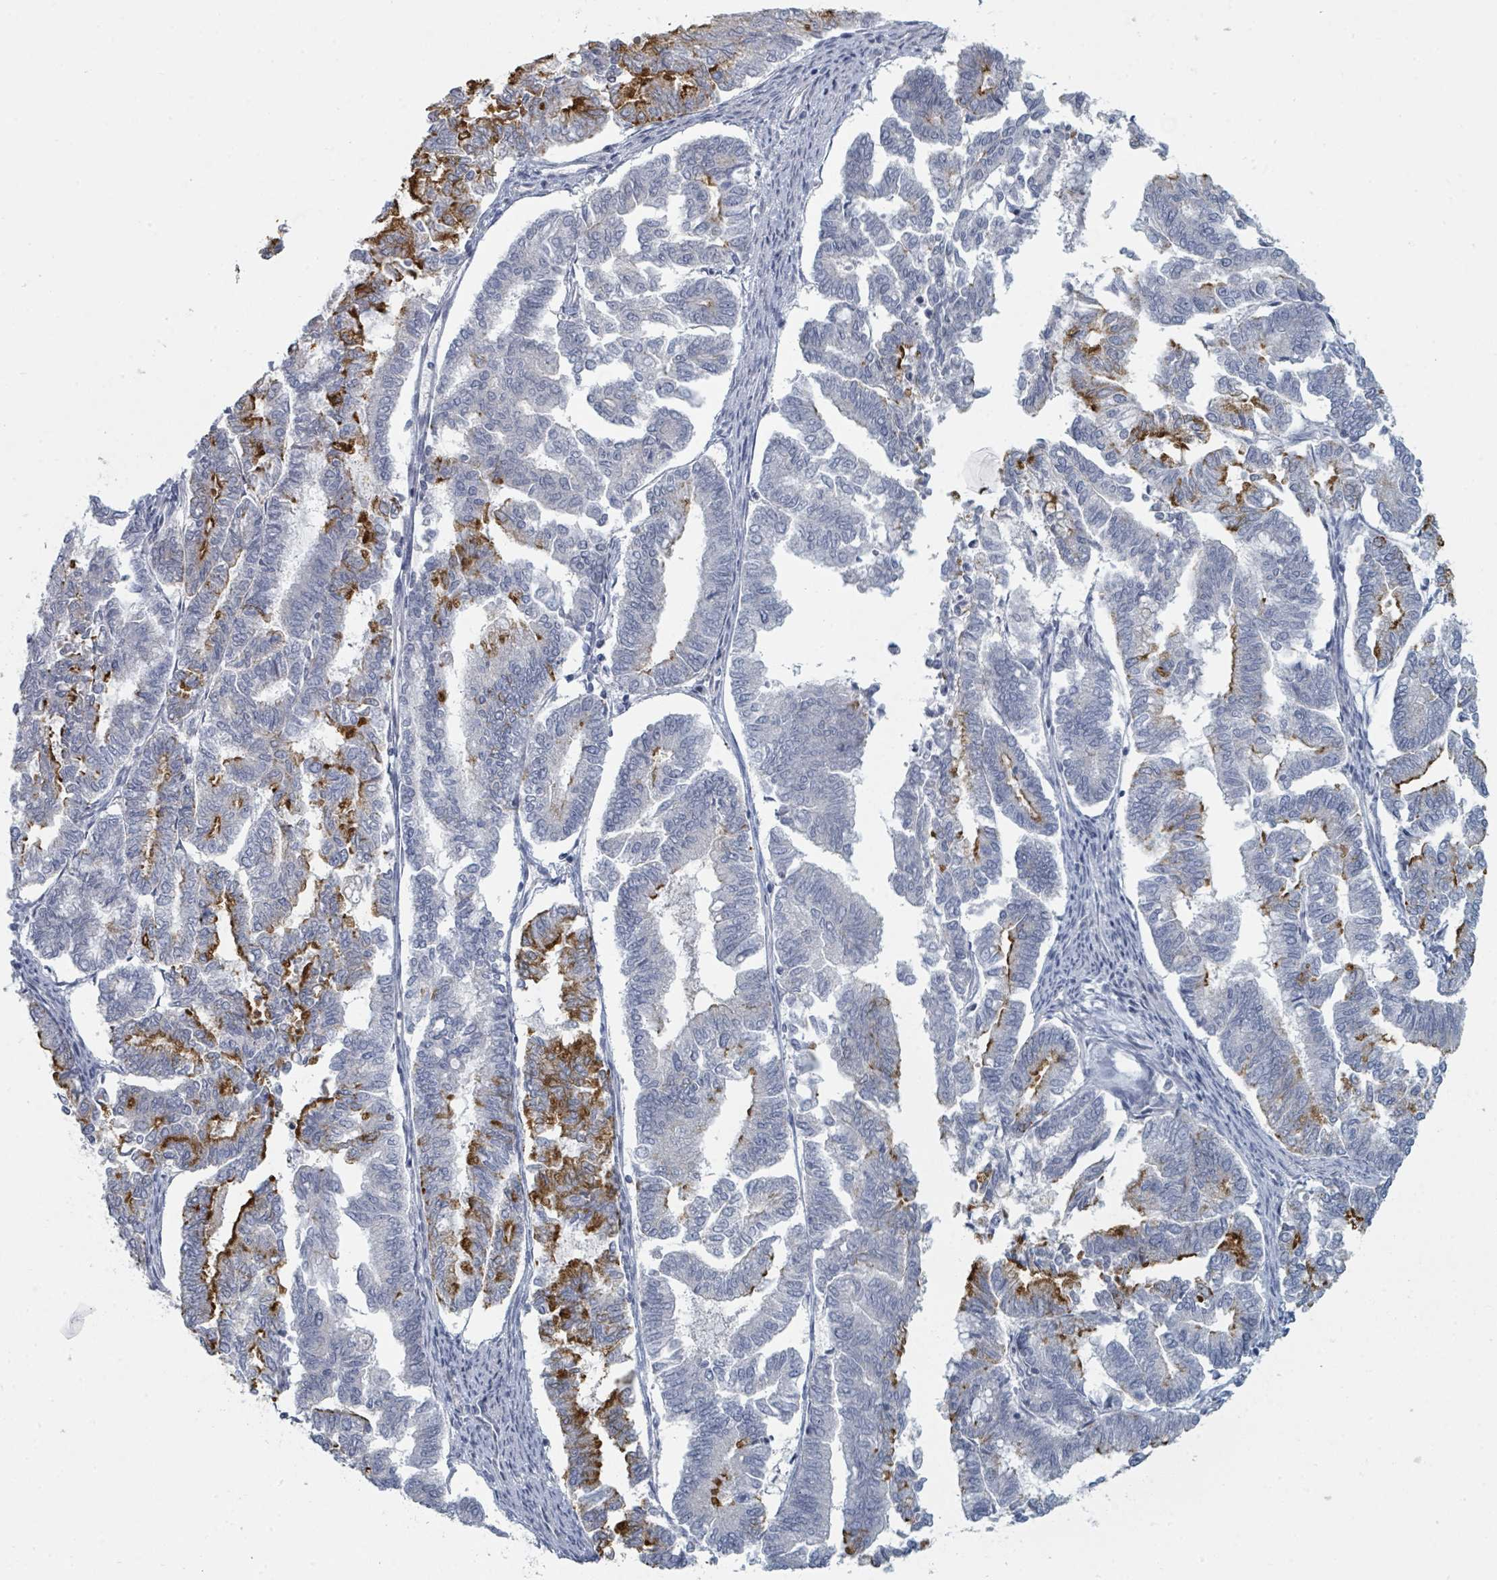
{"staining": {"intensity": "strong", "quantity": "25%-75%", "location": "cytoplasmic/membranous"}, "tissue": "endometrial cancer", "cell_type": "Tumor cells", "image_type": "cancer", "snomed": [{"axis": "morphology", "description": "Adenocarcinoma, NOS"}, {"axis": "topography", "description": "Endometrium"}], "caption": "DAB (3,3'-diaminobenzidine) immunohistochemical staining of human endometrial cancer (adenocarcinoma) displays strong cytoplasmic/membranous protein positivity in approximately 25%-75% of tumor cells.", "gene": "SLC25A45", "patient": {"sex": "female", "age": 79}}